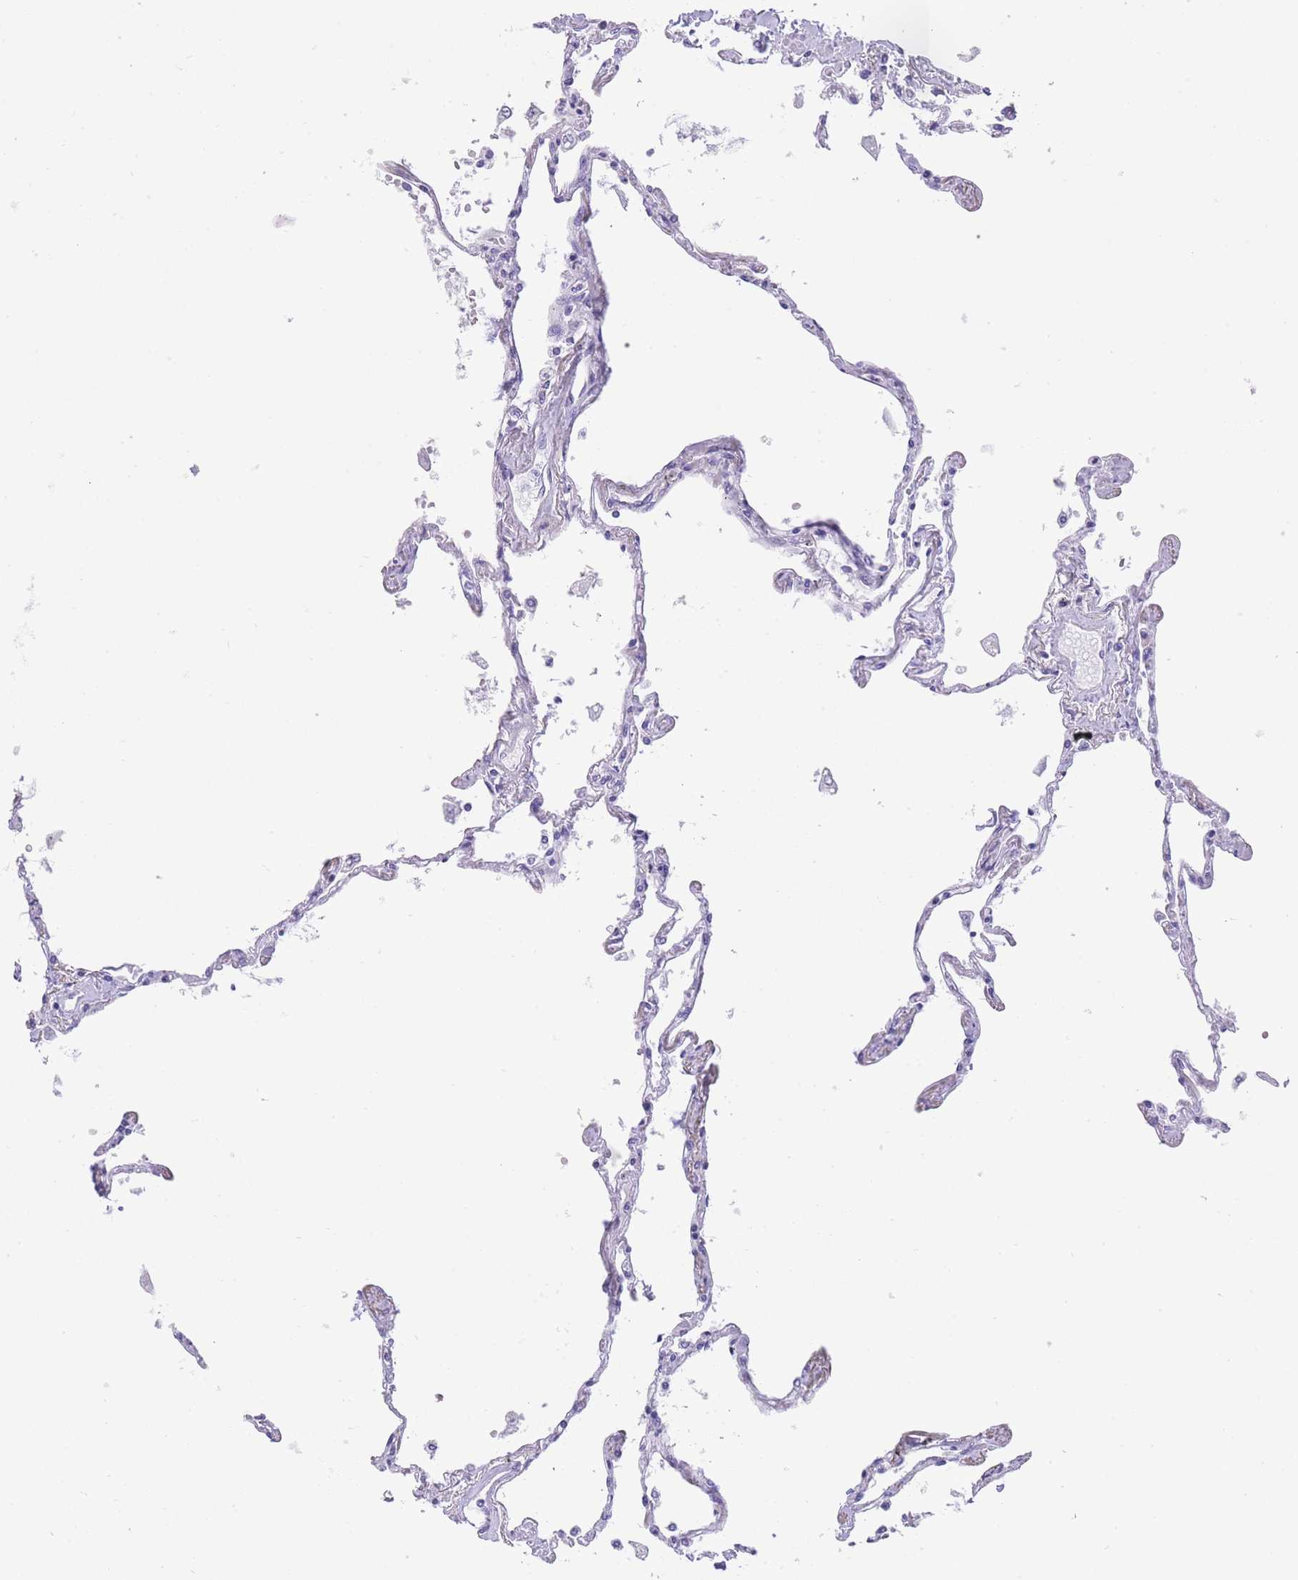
{"staining": {"intensity": "negative", "quantity": "none", "location": "none"}, "tissue": "lung", "cell_type": "Alveolar cells", "image_type": "normal", "snomed": [{"axis": "morphology", "description": "Normal tissue, NOS"}, {"axis": "topography", "description": "Lung"}], "caption": "A micrograph of lung stained for a protein displays no brown staining in alveolar cells. (Immunohistochemistry, brightfield microscopy, high magnification).", "gene": "QTRT1", "patient": {"sex": "female", "age": 67}}